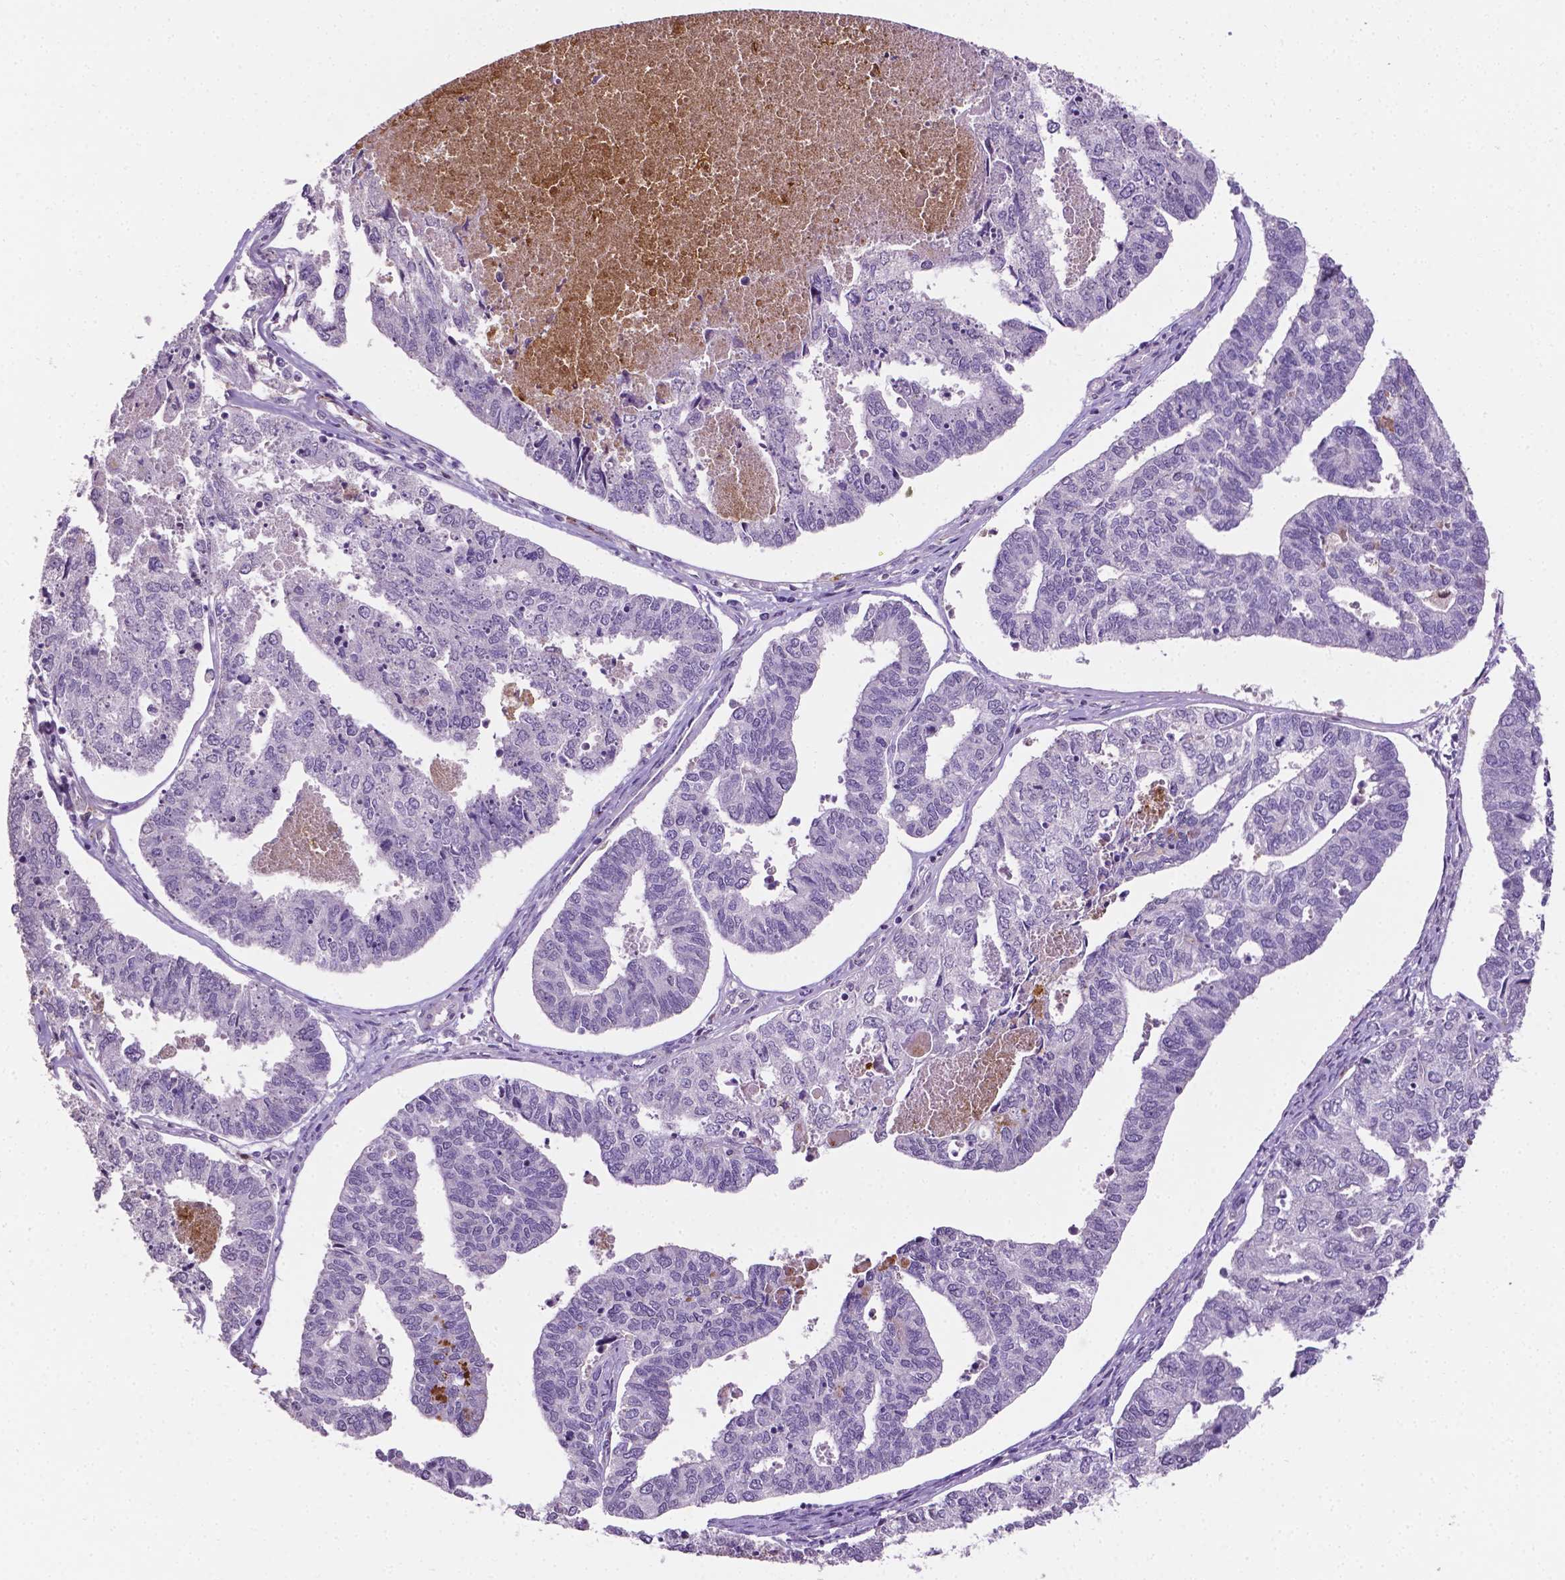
{"staining": {"intensity": "negative", "quantity": "none", "location": "none"}, "tissue": "endometrial cancer", "cell_type": "Tumor cells", "image_type": "cancer", "snomed": [{"axis": "morphology", "description": "Adenocarcinoma, NOS"}, {"axis": "topography", "description": "Endometrium"}], "caption": "Image shows no protein staining in tumor cells of endometrial adenocarcinoma tissue.", "gene": "APOE", "patient": {"sex": "female", "age": 73}}